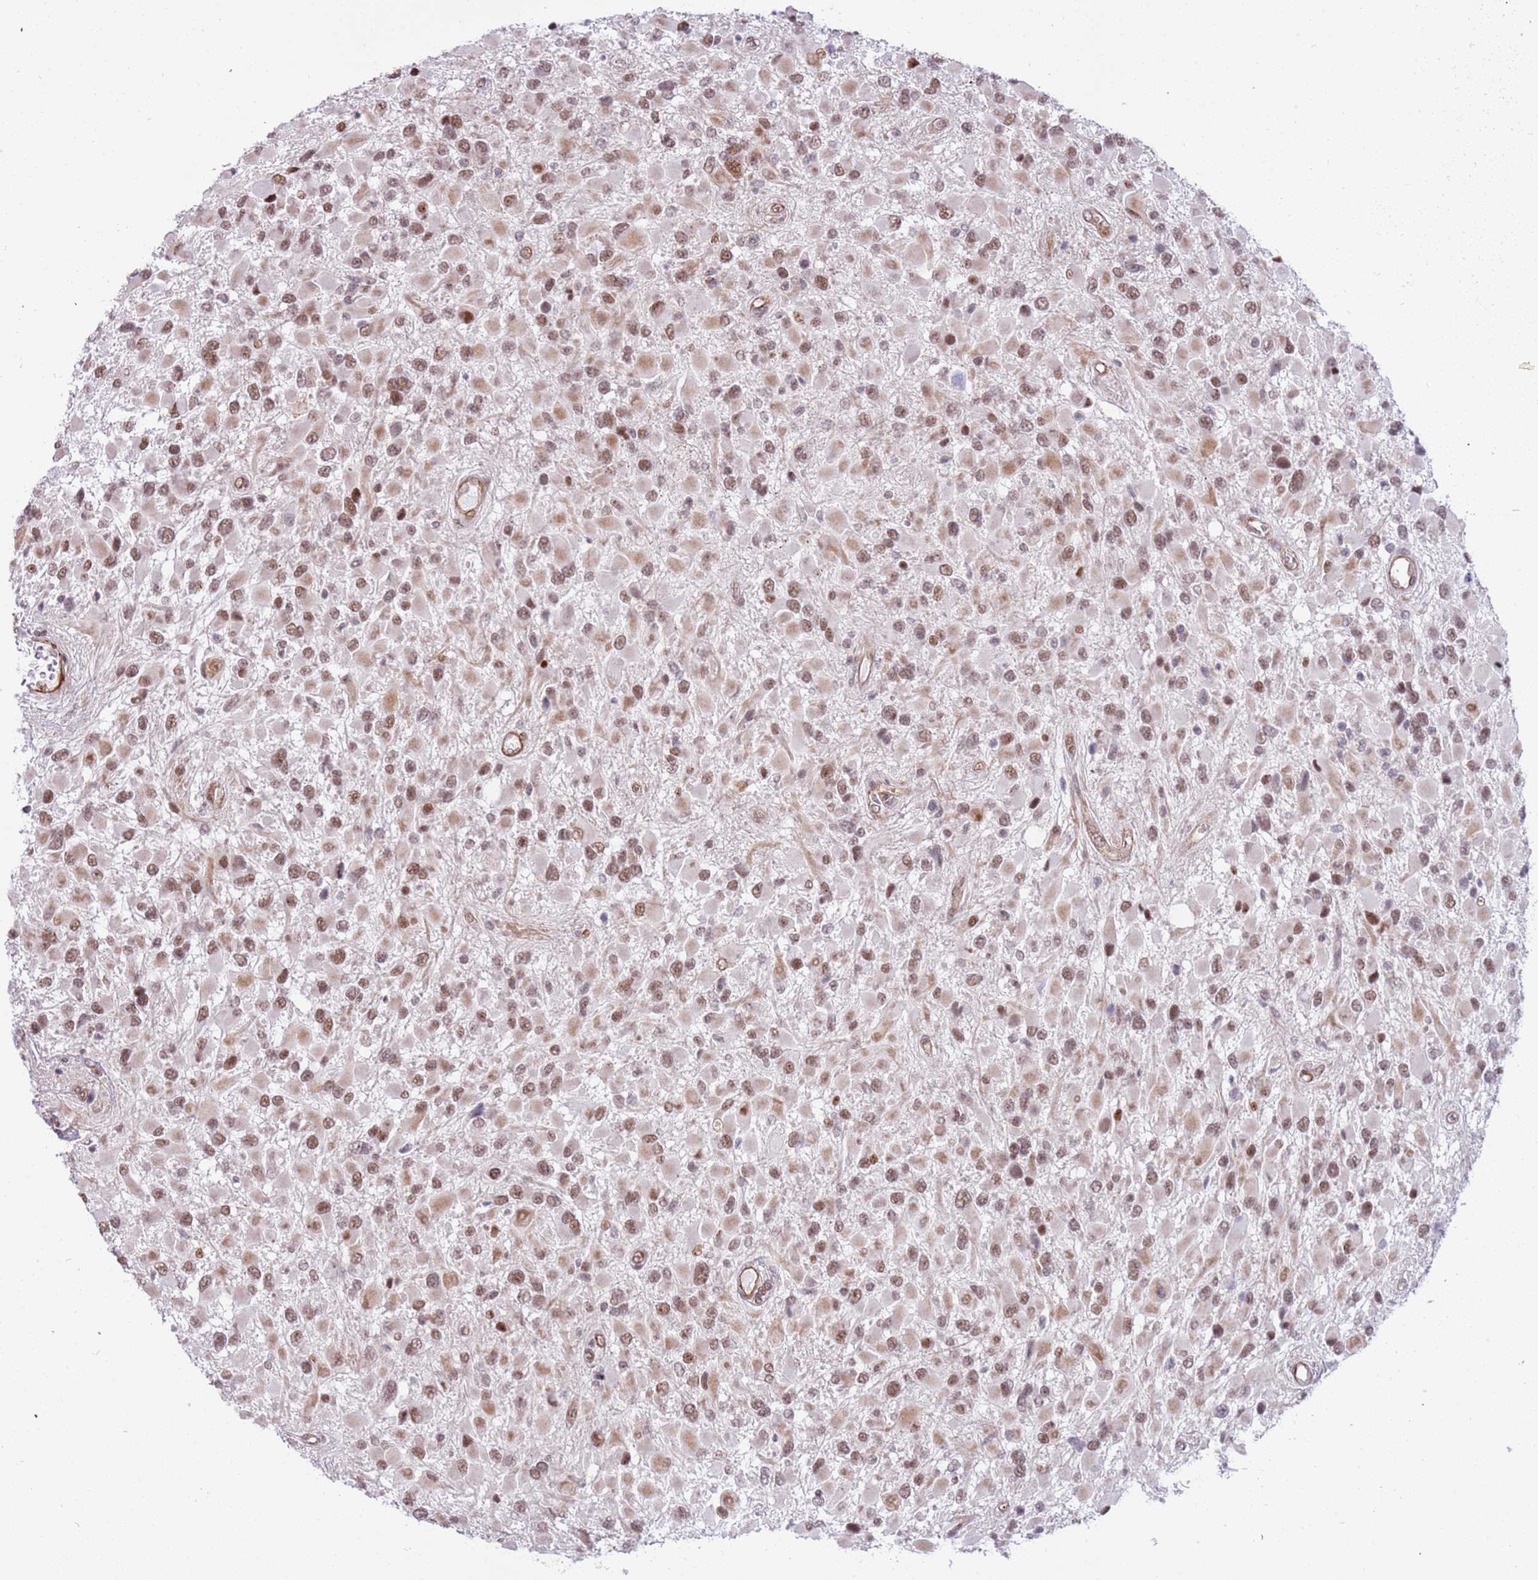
{"staining": {"intensity": "moderate", "quantity": ">75%", "location": "nuclear"}, "tissue": "glioma", "cell_type": "Tumor cells", "image_type": "cancer", "snomed": [{"axis": "morphology", "description": "Glioma, malignant, High grade"}, {"axis": "topography", "description": "Brain"}], "caption": "Immunohistochemical staining of glioma exhibits moderate nuclear protein staining in about >75% of tumor cells.", "gene": "LRMDA", "patient": {"sex": "male", "age": 53}}